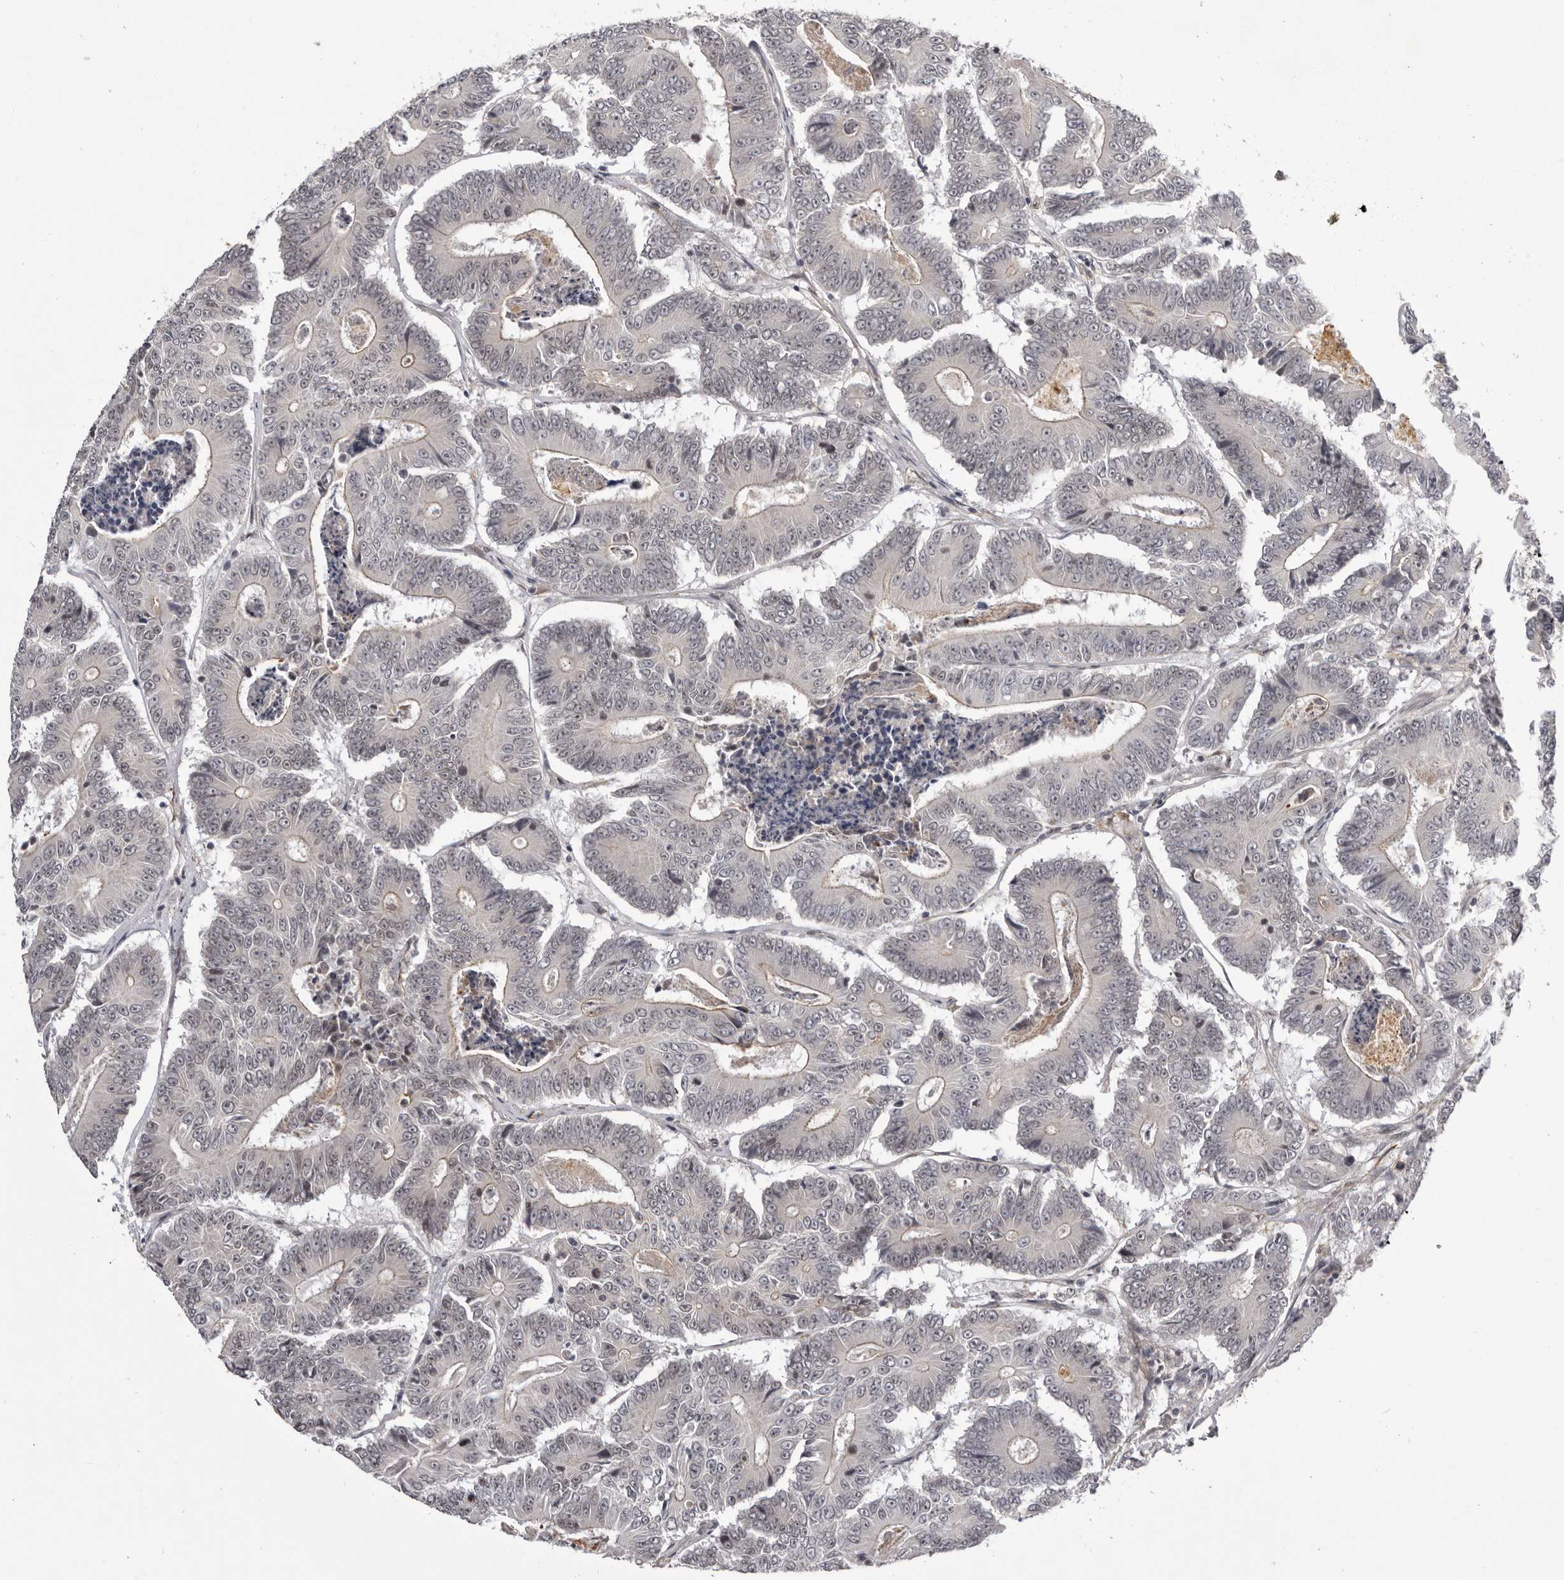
{"staining": {"intensity": "negative", "quantity": "none", "location": "none"}, "tissue": "colorectal cancer", "cell_type": "Tumor cells", "image_type": "cancer", "snomed": [{"axis": "morphology", "description": "Adenocarcinoma, NOS"}, {"axis": "topography", "description": "Colon"}], "caption": "DAB immunohistochemical staining of colorectal cancer (adenocarcinoma) displays no significant expression in tumor cells.", "gene": "RNF2", "patient": {"sex": "male", "age": 83}}